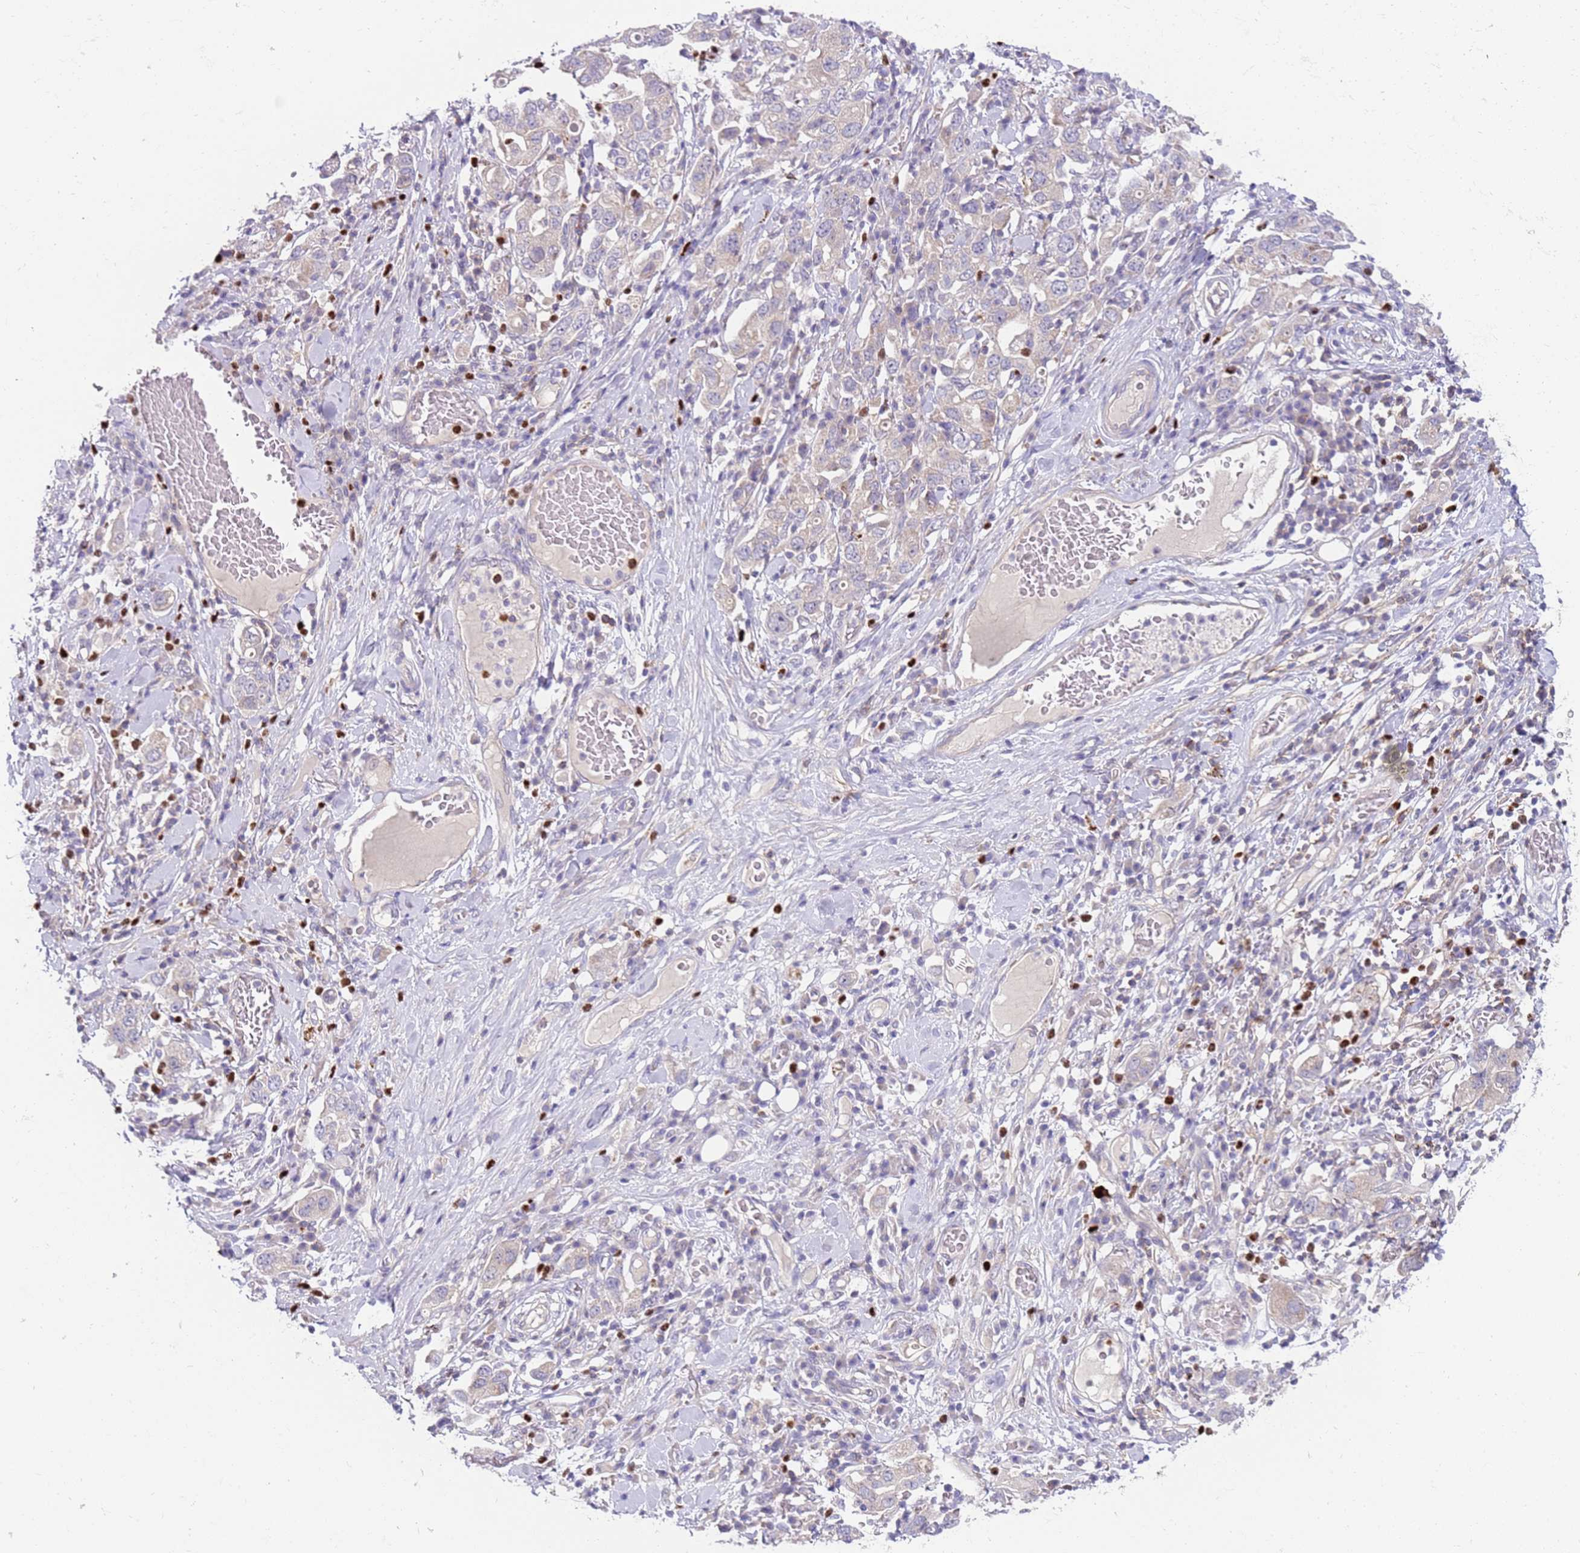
{"staining": {"intensity": "negative", "quantity": "none", "location": "none"}, "tissue": "stomach cancer", "cell_type": "Tumor cells", "image_type": "cancer", "snomed": [{"axis": "morphology", "description": "Adenocarcinoma, NOS"}, {"axis": "topography", "description": "Stomach, upper"}], "caption": "Human adenocarcinoma (stomach) stained for a protein using IHC reveals no staining in tumor cells.", "gene": "STK25", "patient": {"sex": "male", "age": 62}}